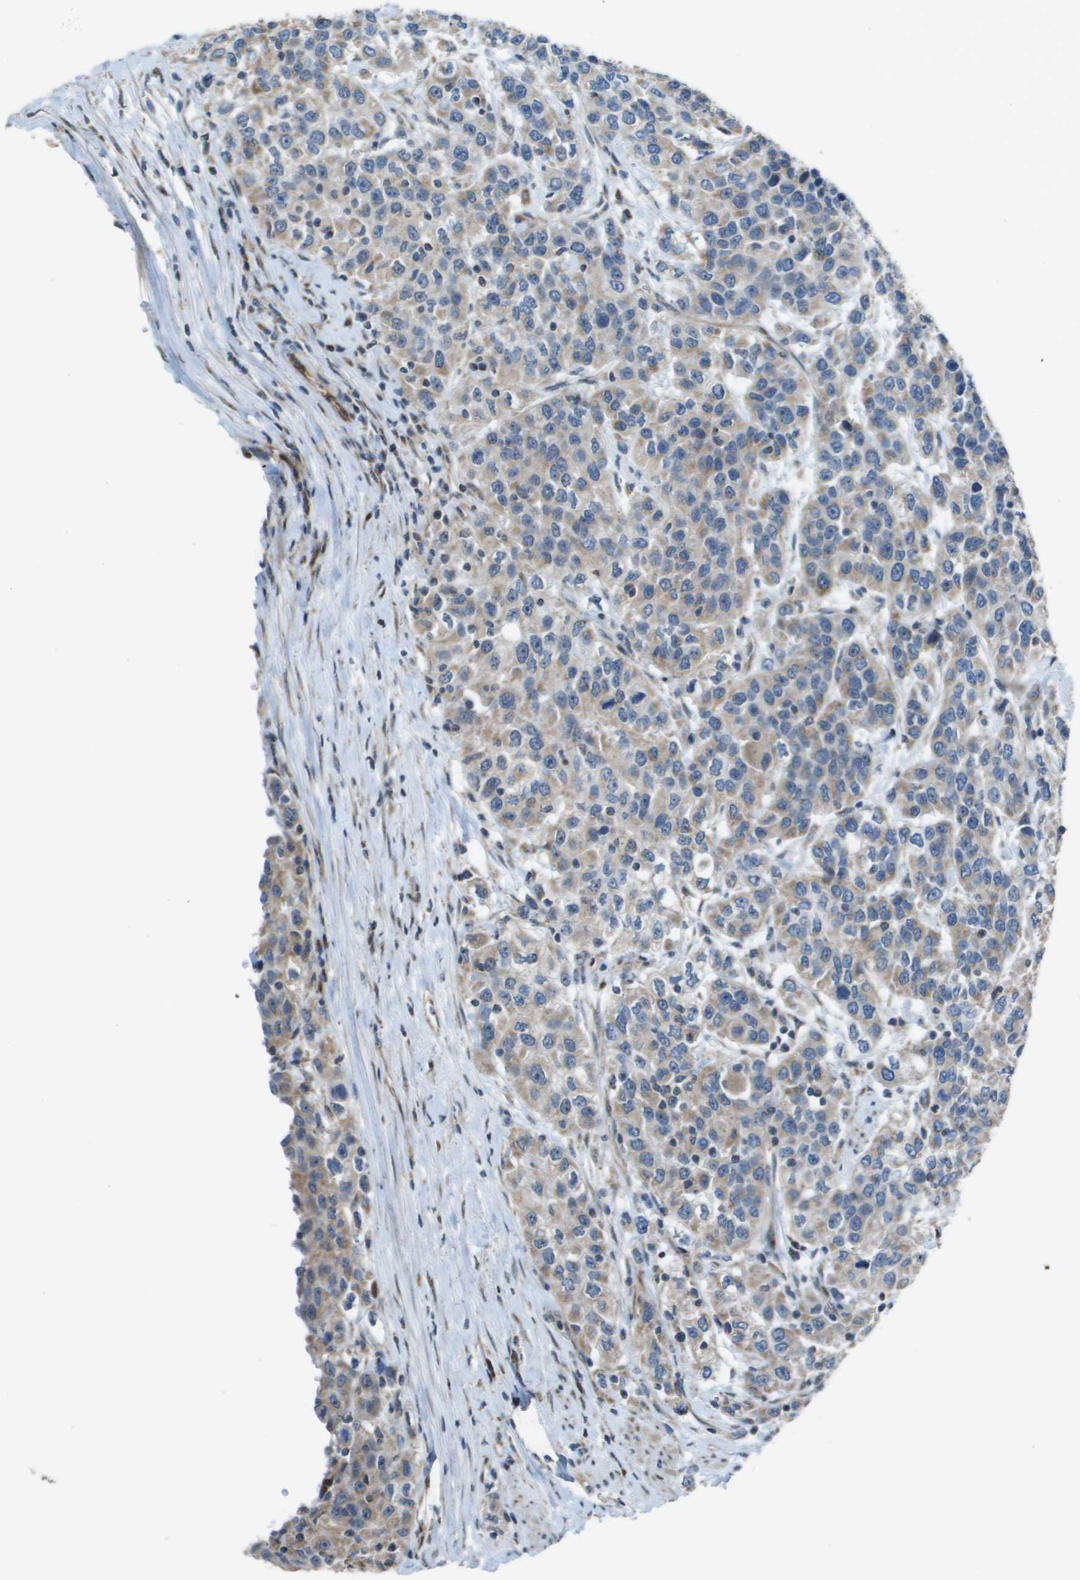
{"staining": {"intensity": "weak", "quantity": ">75%", "location": "cytoplasmic/membranous"}, "tissue": "urothelial cancer", "cell_type": "Tumor cells", "image_type": "cancer", "snomed": [{"axis": "morphology", "description": "Urothelial carcinoma, High grade"}, {"axis": "topography", "description": "Urinary bladder"}], "caption": "This micrograph displays urothelial cancer stained with immunohistochemistry (IHC) to label a protein in brown. The cytoplasmic/membranous of tumor cells show weak positivity for the protein. Nuclei are counter-stained blue.", "gene": "MGAT3", "patient": {"sex": "female", "age": 80}}